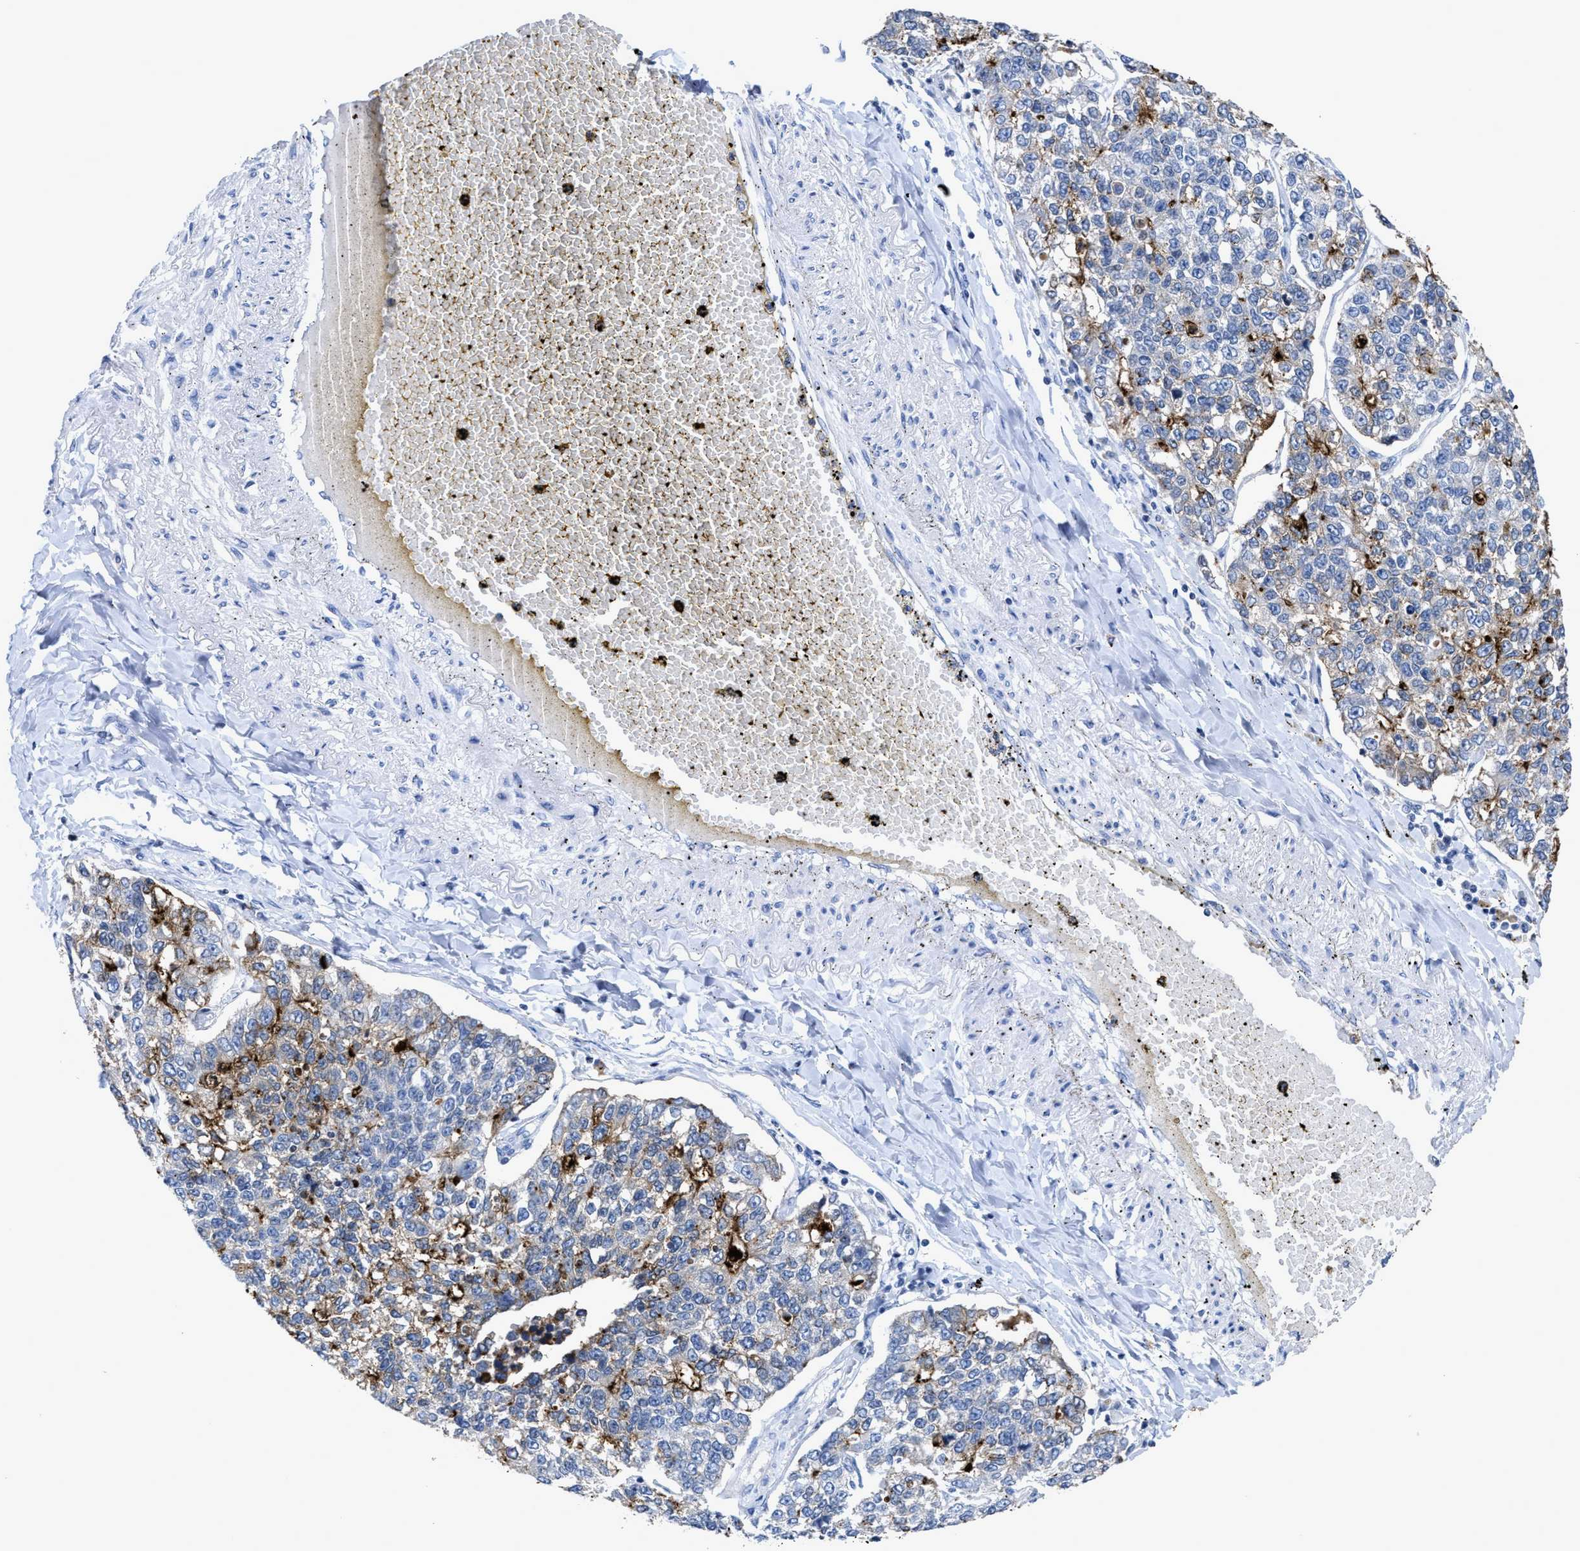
{"staining": {"intensity": "moderate", "quantity": "<25%", "location": "cytoplasmic/membranous"}, "tissue": "lung cancer", "cell_type": "Tumor cells", "image_type": "cancer", "snomed": [{"axis": "morphology", "description": "Adenocarcinoma, NOS"}, {"axis": "topography", "description": "Lung"}], "caption": "Lung adenocarcinoma stained with IHC demonstrates moderate cytoplasmic/membranous positivity in about <25% of tumor cells.", "gene": "CEACAM5", "patient": {"sex": "male", "age": 49}}